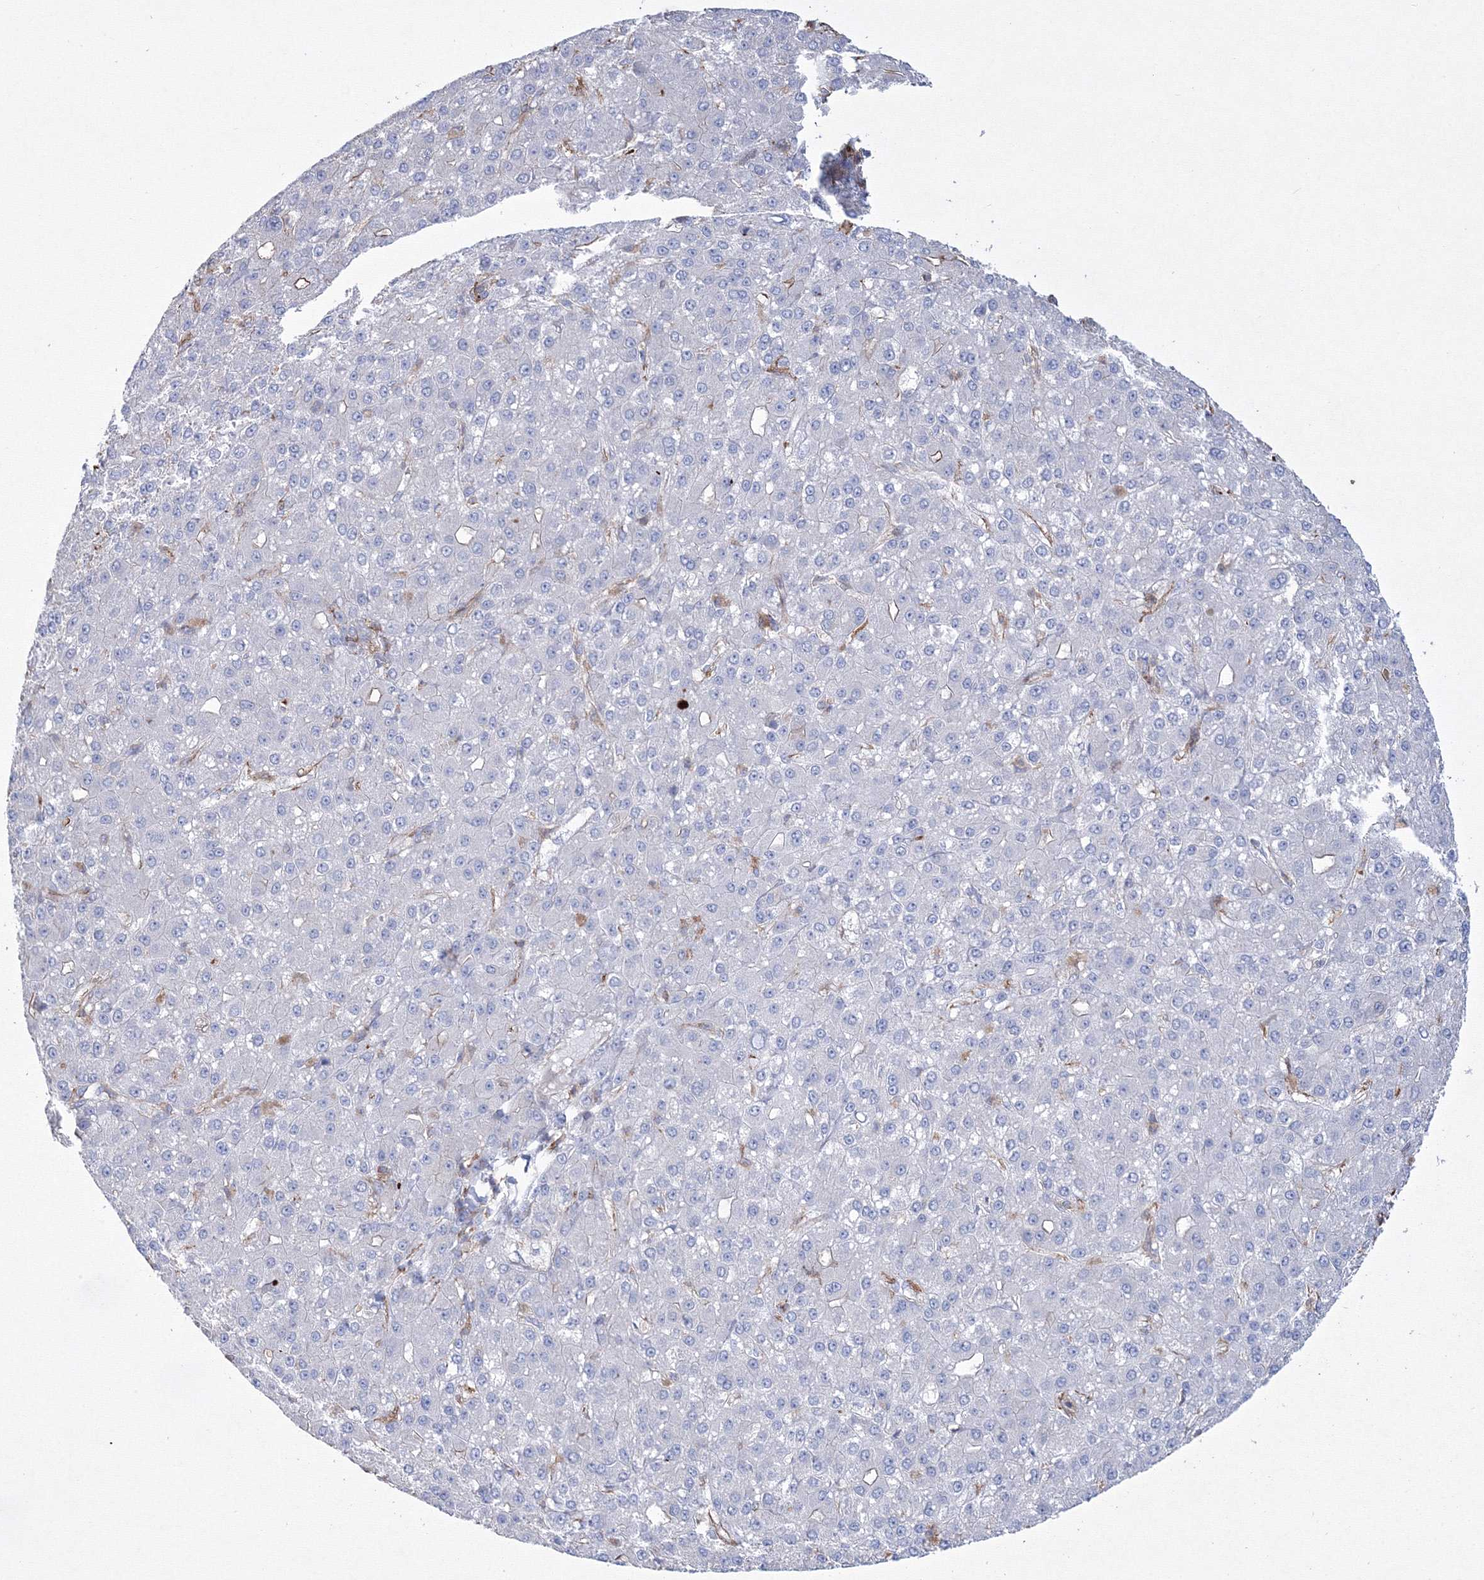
{"staining": {"intensity": "negative", "quantity": "none", "location": "none"}, "tissue": "liver cancer", "cell_type": "Tumor cells", "image_type": "cancer", "snomed": [{"axis": "morphology", "description": "Carcinoma, Hepatocellular, NOS"}, {"axis": "topography", "description": "Liver"}], "caption": "Tumor cells show no significant protein positivity in liver cancer.", "gene": "GPR82", "patient": {"sex": "male", "age": 67}}